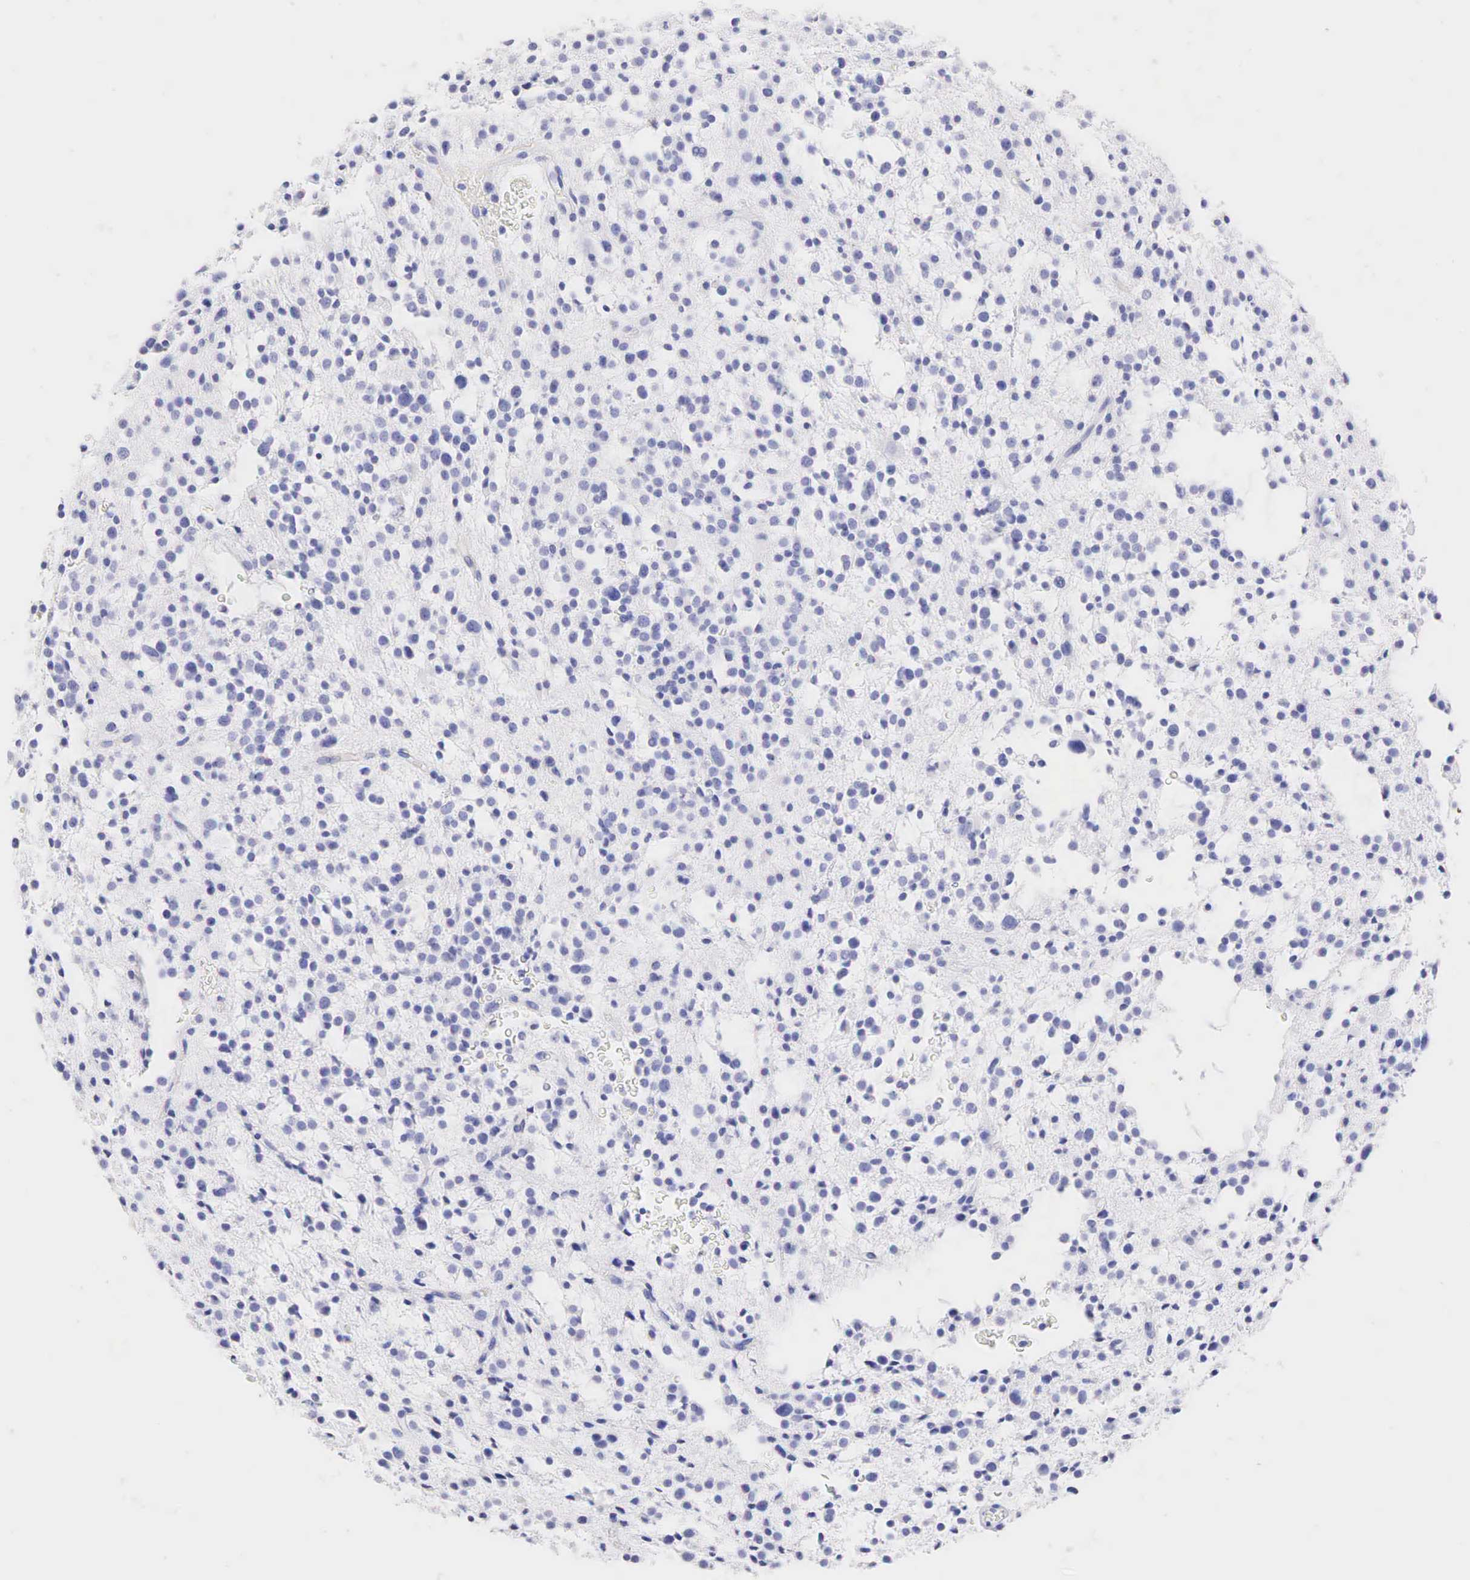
{"staining": {"intensity": "negative", "quantity": "none", "location": "none"}, "tissue": "glioma", "cell_type": "Tumor cells", "image_type": "cancer", "snomed": [{"axis": "morphology", "description": "Glioma, malignant, Low grade"}, {"axis": "topography", "description": "Brain"}], "caption": "An IHC micrograph of malignant low-grade glioma is shown. There is no staining in tumor cells of malignant low-grade glioma.", "gene": "KRT14", "patient": {"sex": "female", "age": 36}}